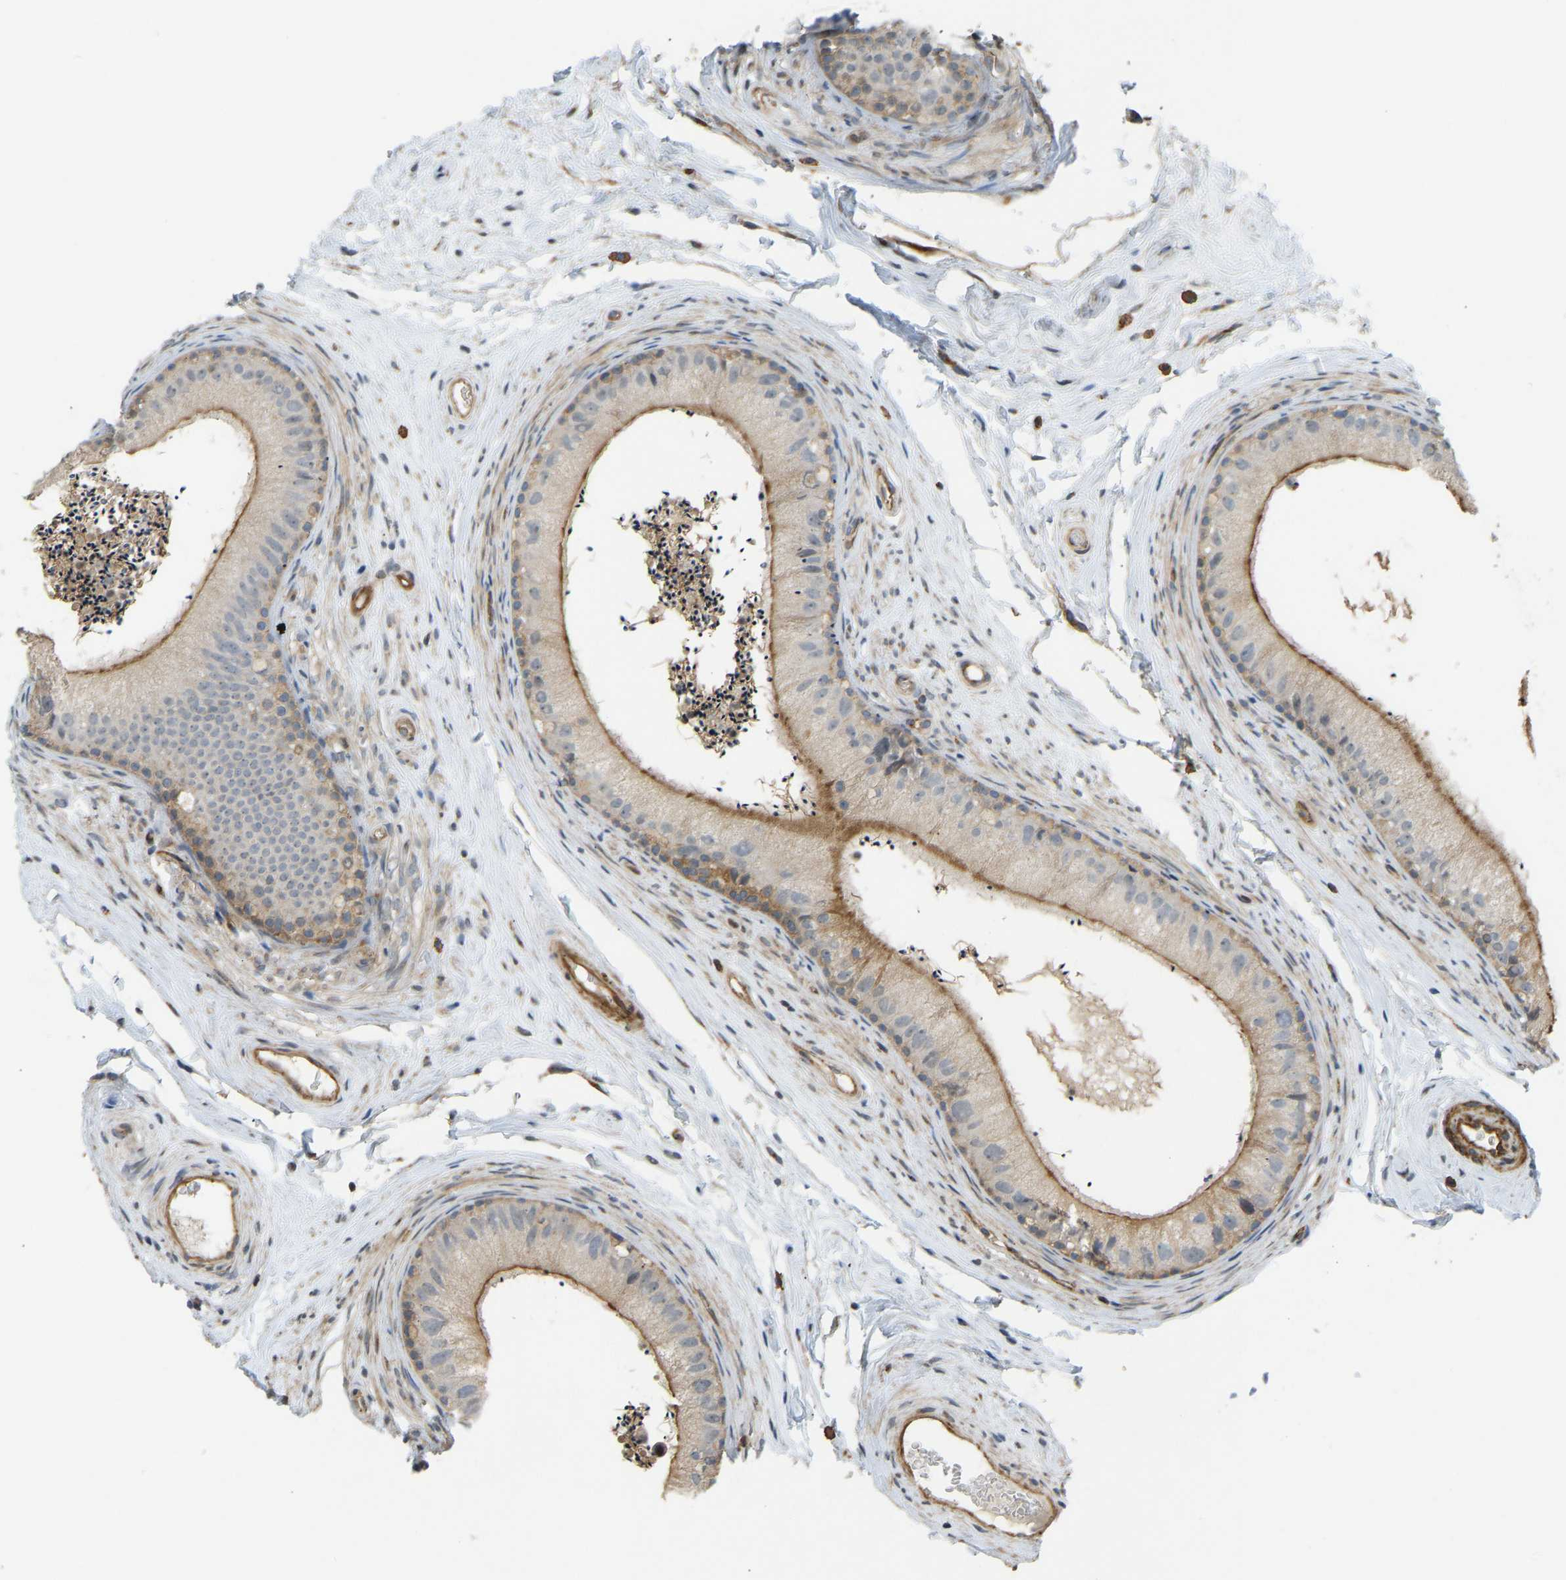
{"staining": {"intensity": "moderate", "quantity": ">75%", "location": "cytoplasmic/membranous"}, "tissue": "epididymis", "cell_type": "Glandular cells", "image_type": "normal", "snomed": [{"axis": "morphology", "description": "Normal tissue, NOS"}, {"axis": "topography", "description": "Epididymis"}], "caption": "Approximately >75% of glandular cells in unremarkable epididymis show moderate cytoplasmic/membranous protein staining as visualized by brown immunohistochemical staining.", "gene": "KIAA1671", "patient": {"sex": "male", "age": 56}}